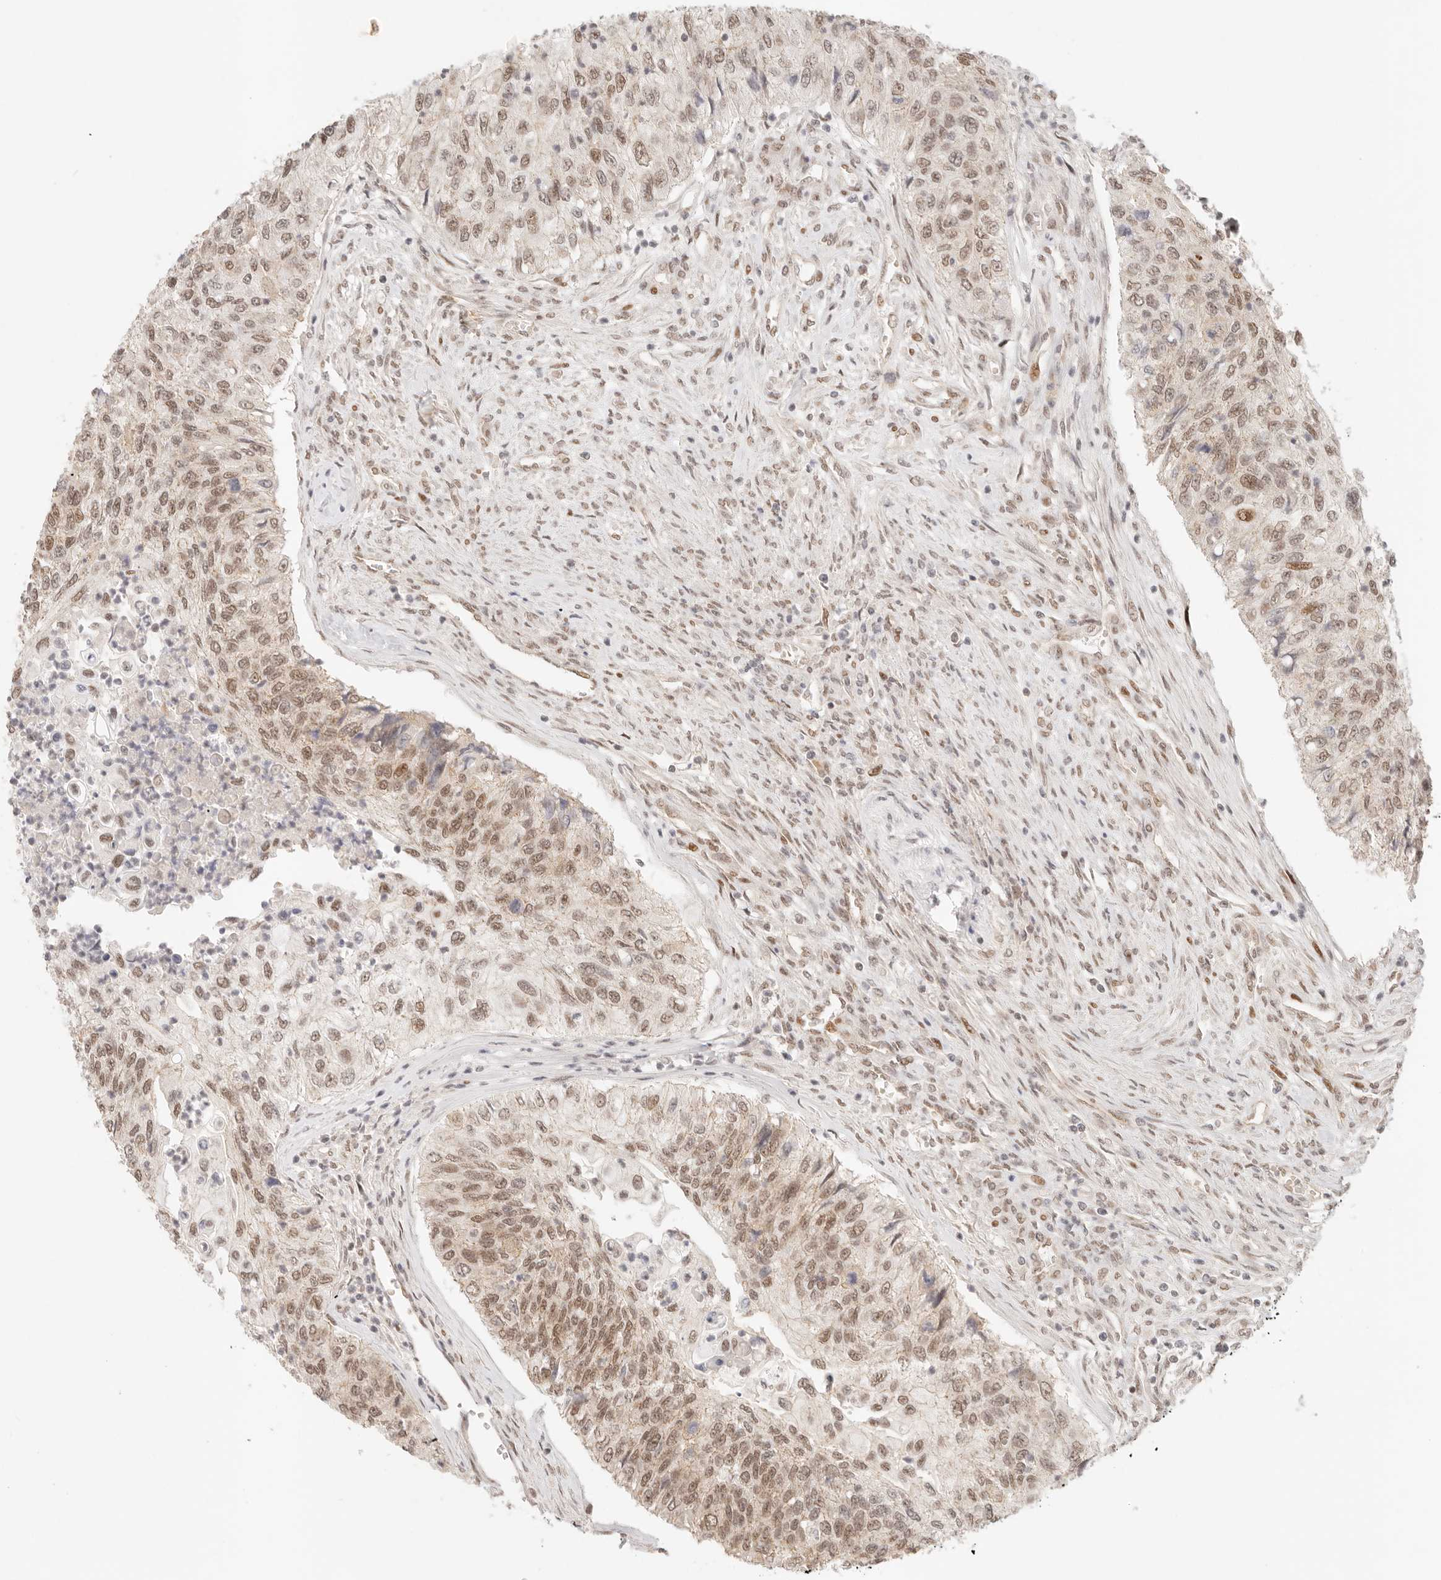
{"staining": {"intensity": "moderate", "quantity": ">75%", "location": "nuclear"}, "tissue": "urothelial cancer", "cell_type": "Tumor cells", "image_type": "cancer", "snomed": [{"axis": "morphology", "description": "Urothelial carcinoma, High grade"}, {"axis": "topography", "description": "Urinary bladder"}], "caption": "This histopathology image reveals high-grade urothelial carcinoma stained with IHC to label a protein in brown. The nuclear of tumor cells show moderate positivity for the protein. Nuclei are counter-stained blue.", "gene": "HOXC5", "patient": {"sex": "female", "age": 60}}